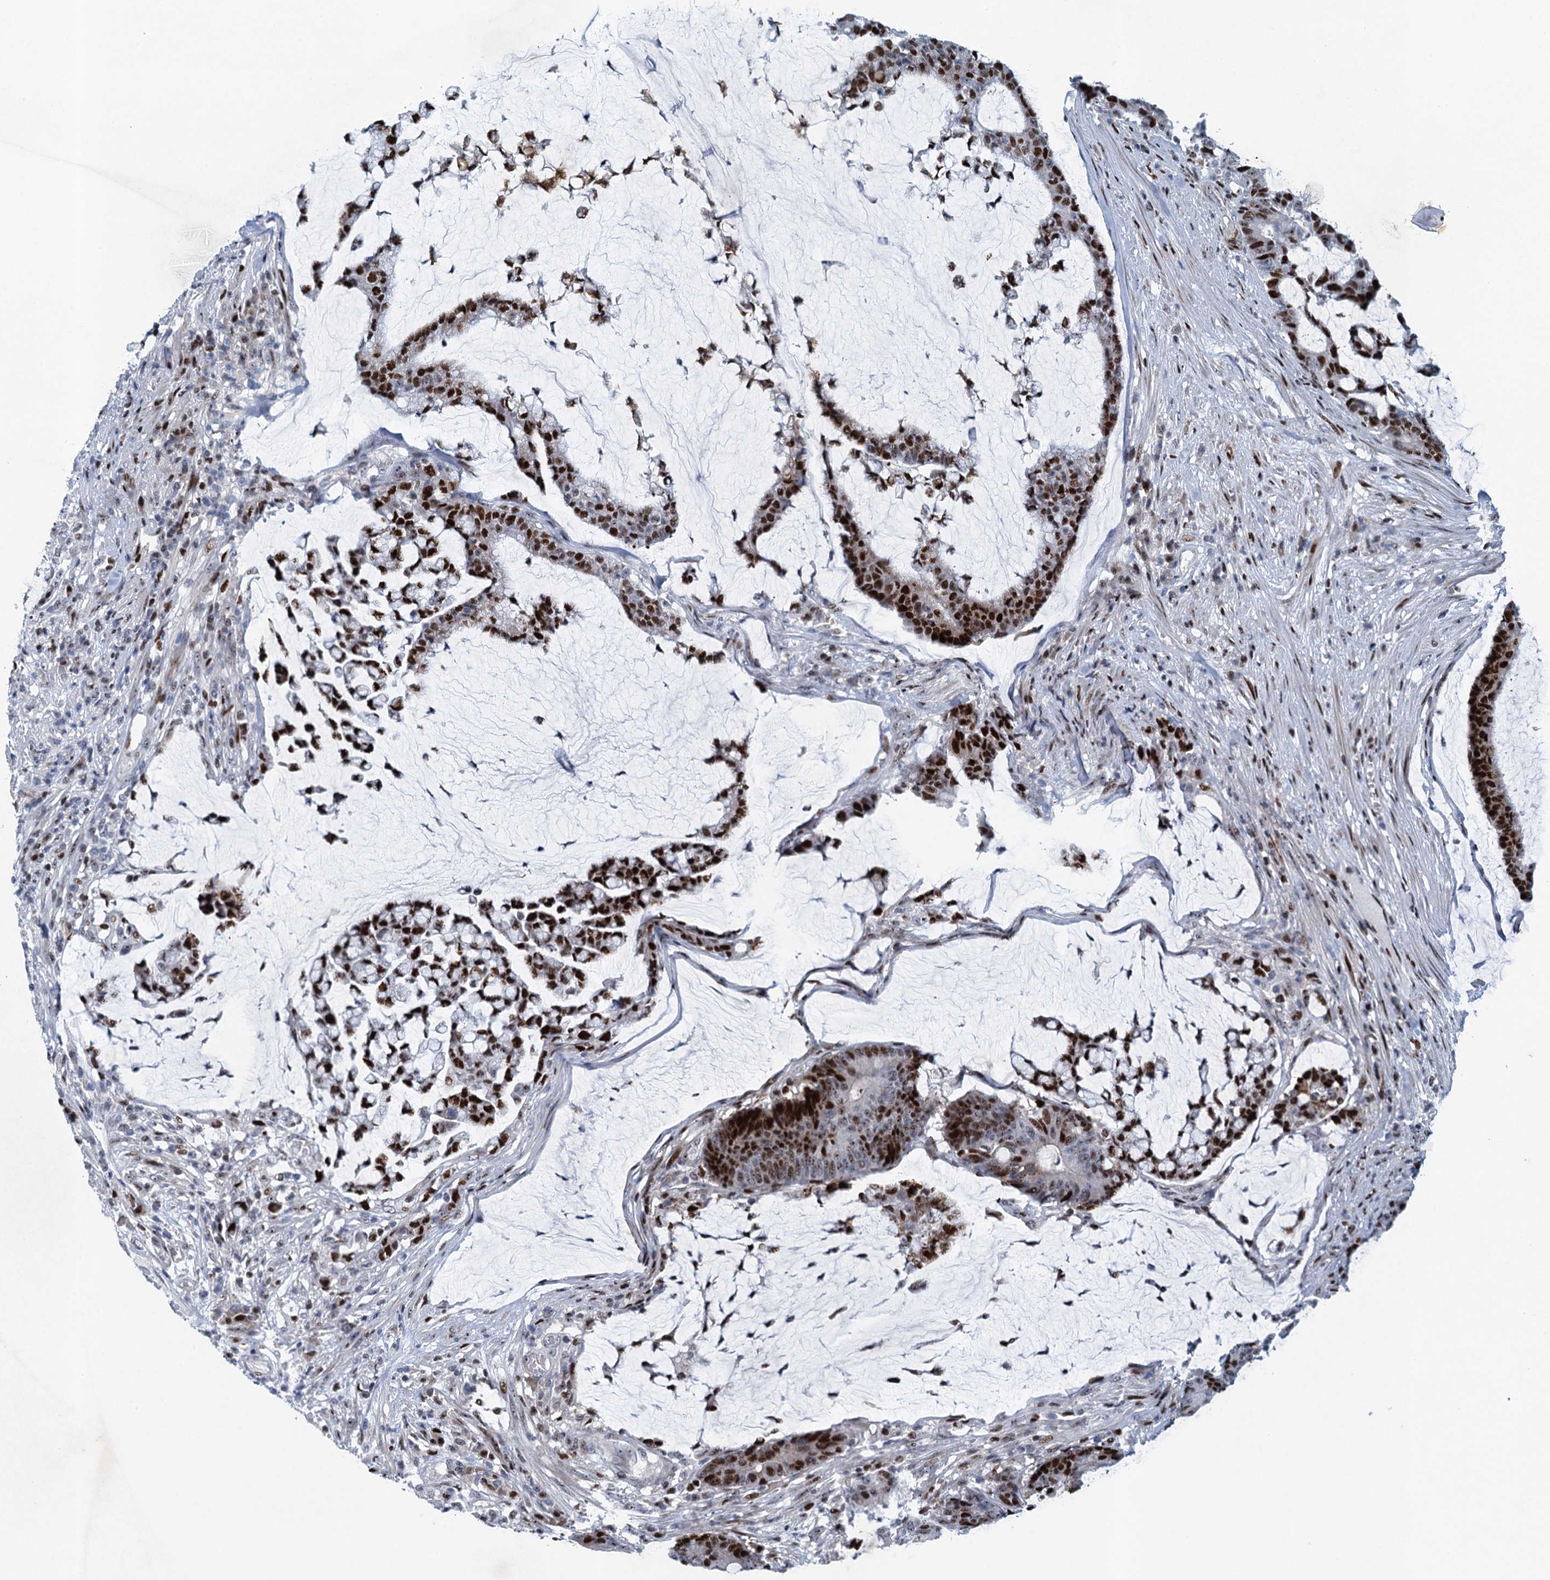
{"staining": {"intensity": "strong", "quantity": "25%-75%", "location": "nuclear"}, "tissue": "colorectal cancer", "cell_type": "Tumor cells", "image_type": "cancer", "snomed": [{"axis": "morphology", "description": "Adenocarcinoma, NOS"}, {"axis": "topography", "description": "Colon"}], "caption": "DAB immunohistochemical staining of colorectal cancer shows strong nuclear protein positivity in about 25%-75% of tumor cells.", "gene": "ANKRD13D", "patient": {"sex": "female", "age": 84}}